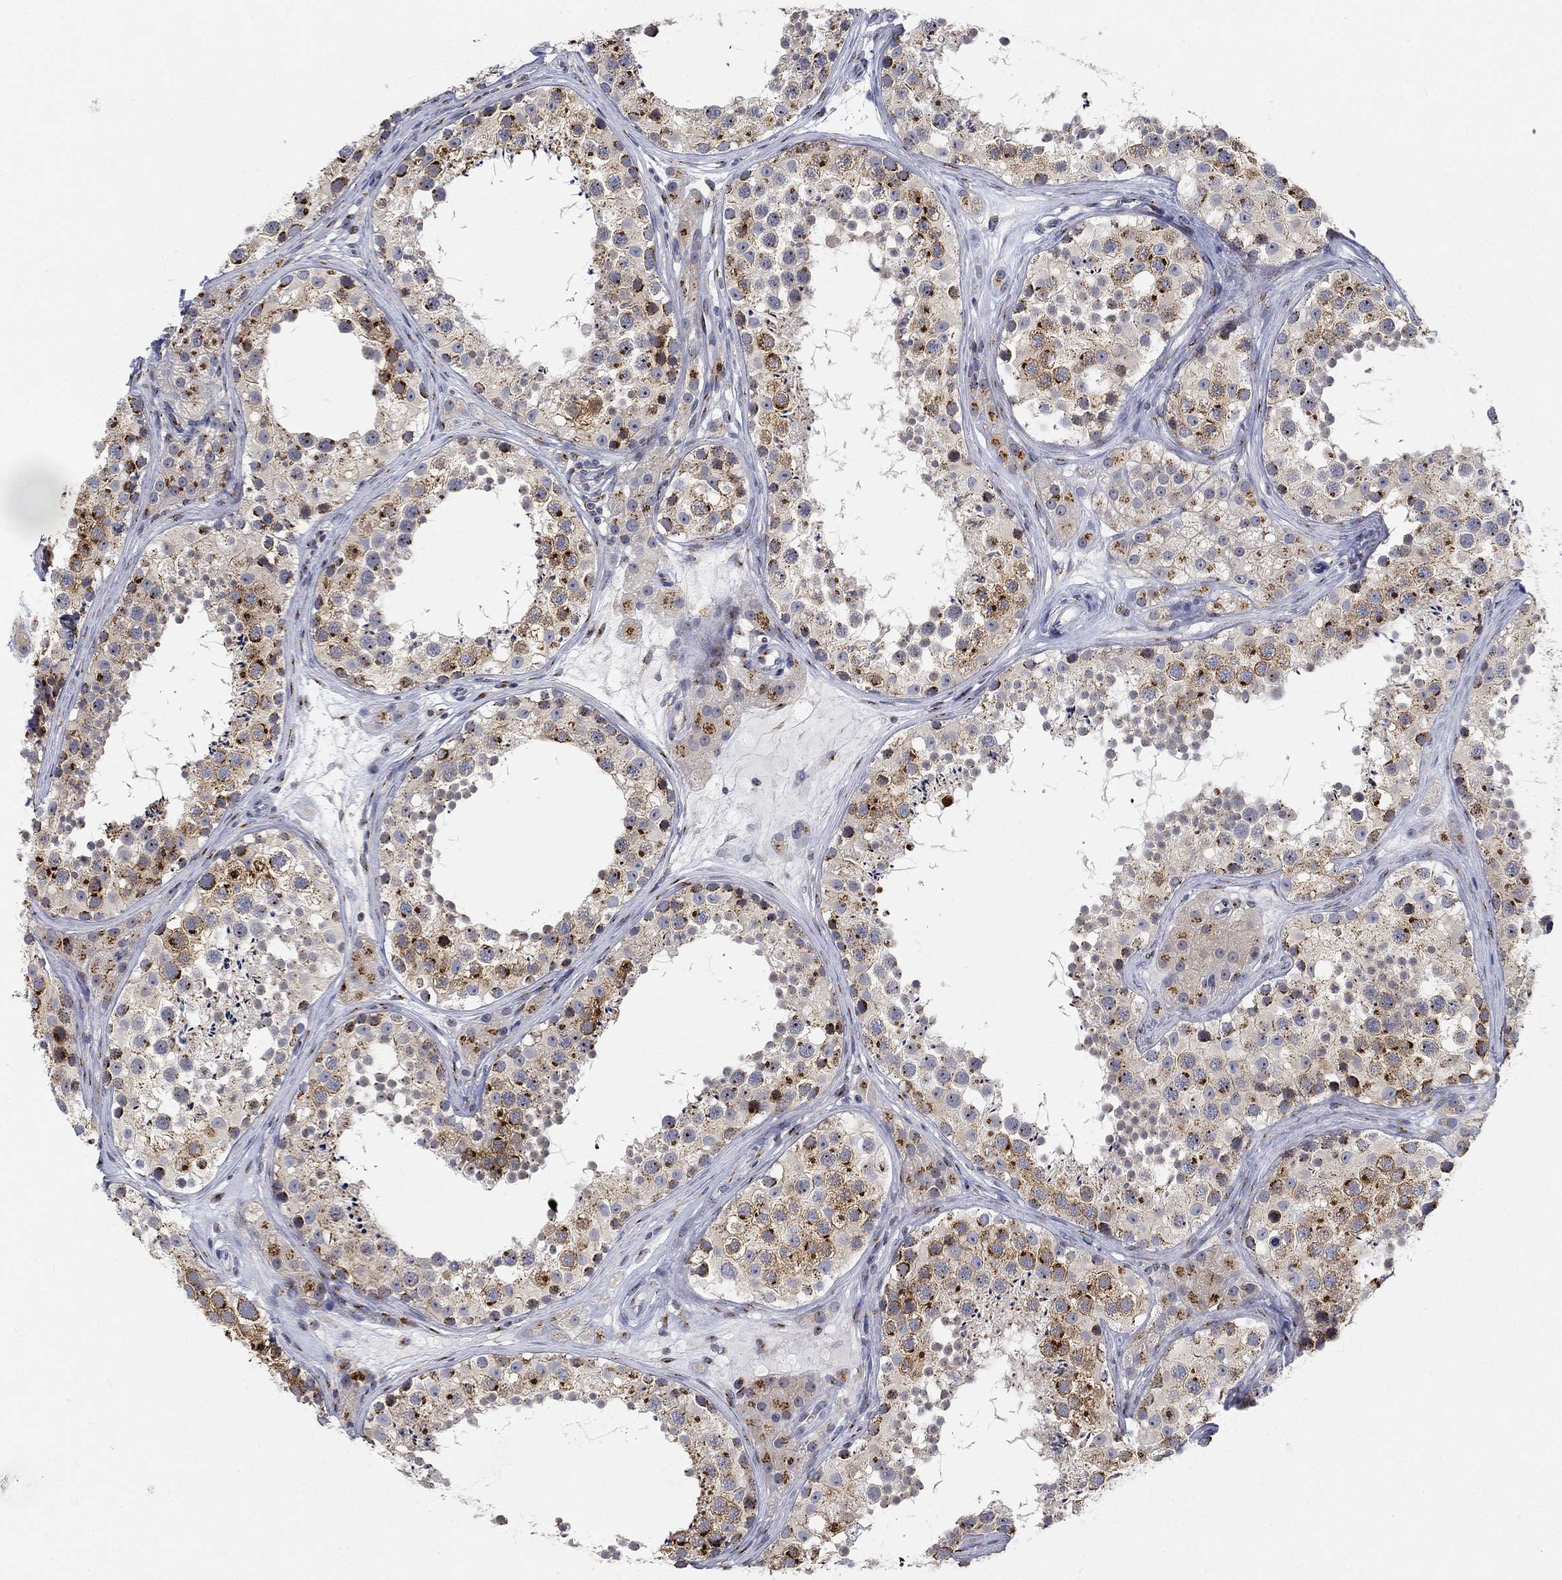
{"staining": {"intensity": "strong", "quantity": "25%-75%", "location": "cytoplasmic/membranous"}, "tissue": "testis", "cell_type": "Cells in seminiferous ducts", "image_type": "normal", "snomed": [{"axis": "morphology", "description": "Normal tissue, NOS"}, {"axis": "topography", "description": "Testis"}], "caption": "Protein staining by immunohistochemistry (IHC) exhibits strong cytoplasmic/membranous expression in approximately 25%-75% of cells in seminiferous ducts in benign testis. The staining was performed using DAB, with brown indicating positive protein expression. Nuclei are stained blue with hematoxylin.", "gene": "TICAM1", "patient": {"sex": "male", "age": 41}}